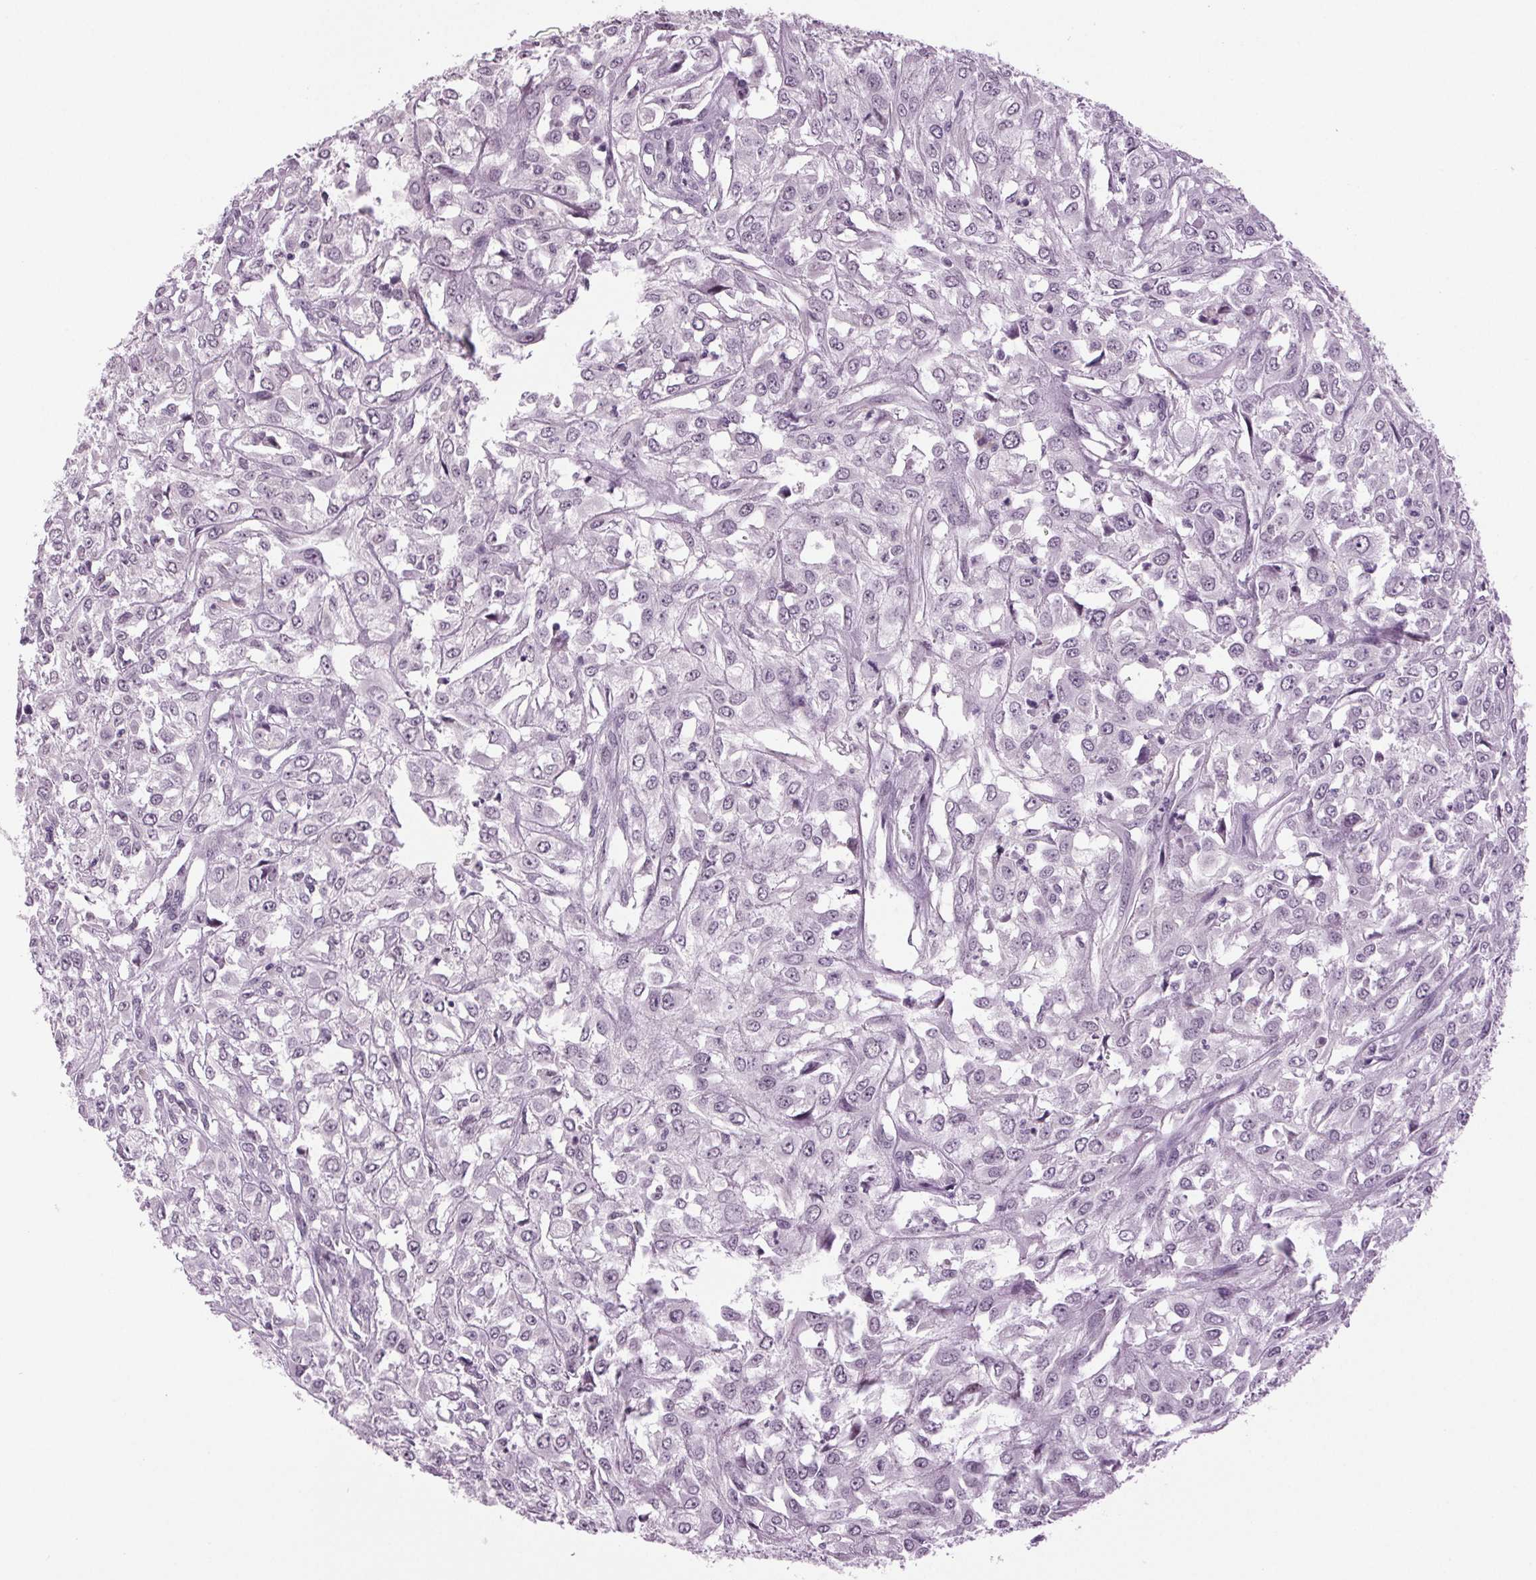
{"staining": {"intensity": "negative", "quantity": "none", "location": "none"}, "tissue": "urothelial cancer", "cell_type": "Tumor cells", "image_type": "cancer", "snomed": [{"axis": "morphology", "description": "Urothelial carcinoma, High grade"}, {"axis": "topography", "description": "Urinary bladder"}], "caption": "Immunohistochemistry of human urothelial carcinoma (high-grade) demonstrates no expression in tumor cells.", "gene": "DNAH12", "patient": {"sex": "male", "age": 67}}